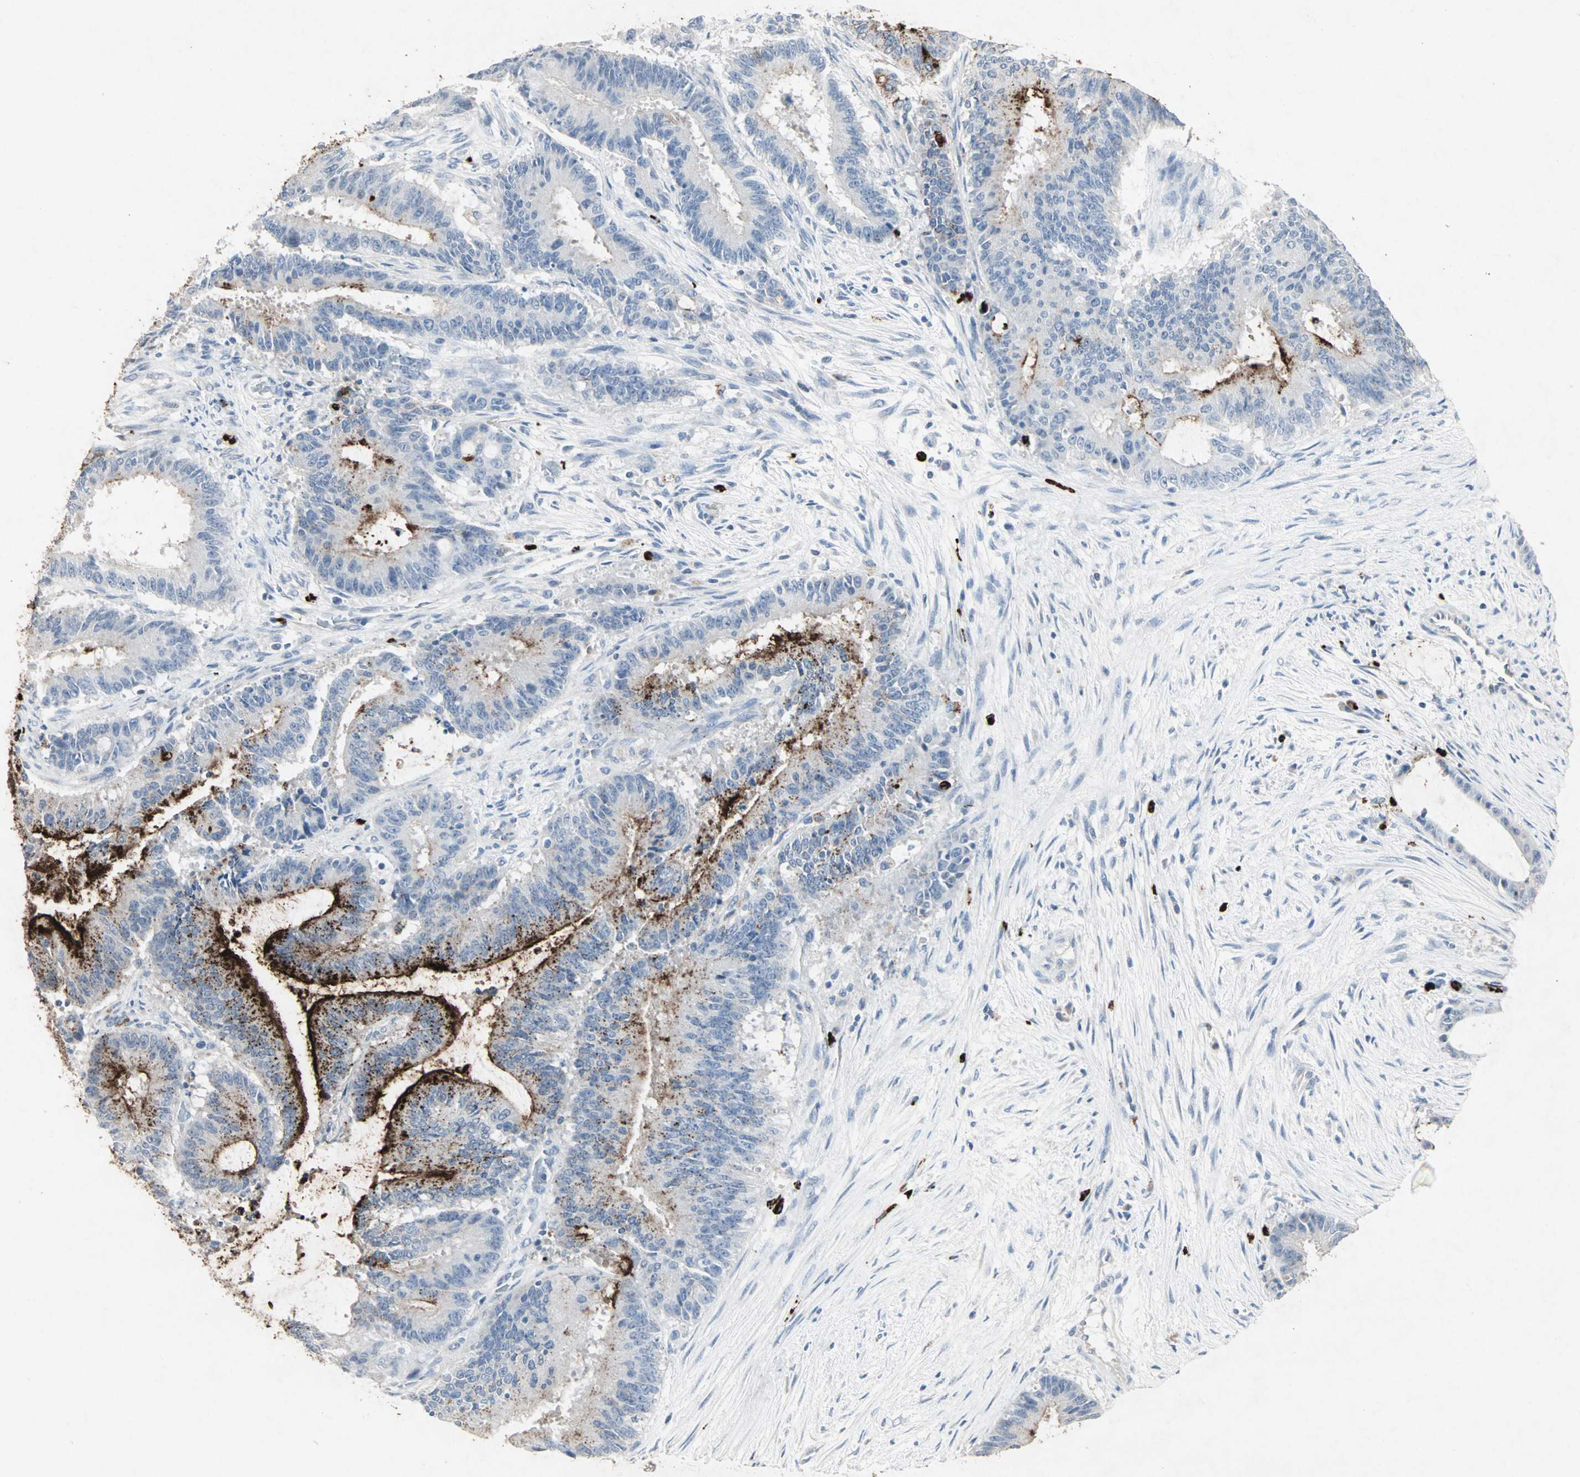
{"staining": {"intensity": "strong", "quantity": "25%-75%", "location": "cytoplasmic/membranous"}, "tissue": "liver cancer", "cell_type": "Tumor cells", "image_type": "cancer", "snomed": [{"axis": "morphology", "description": "Cholangiocarcinoma"}, {"axis": "topography", "description": "Liver"}], "caption": "Liver cancer stained with a protein marker shows strong staining in tumor cells.", "gene": "CEACAM6", "patient": {"sex": "female", "age": 73}}